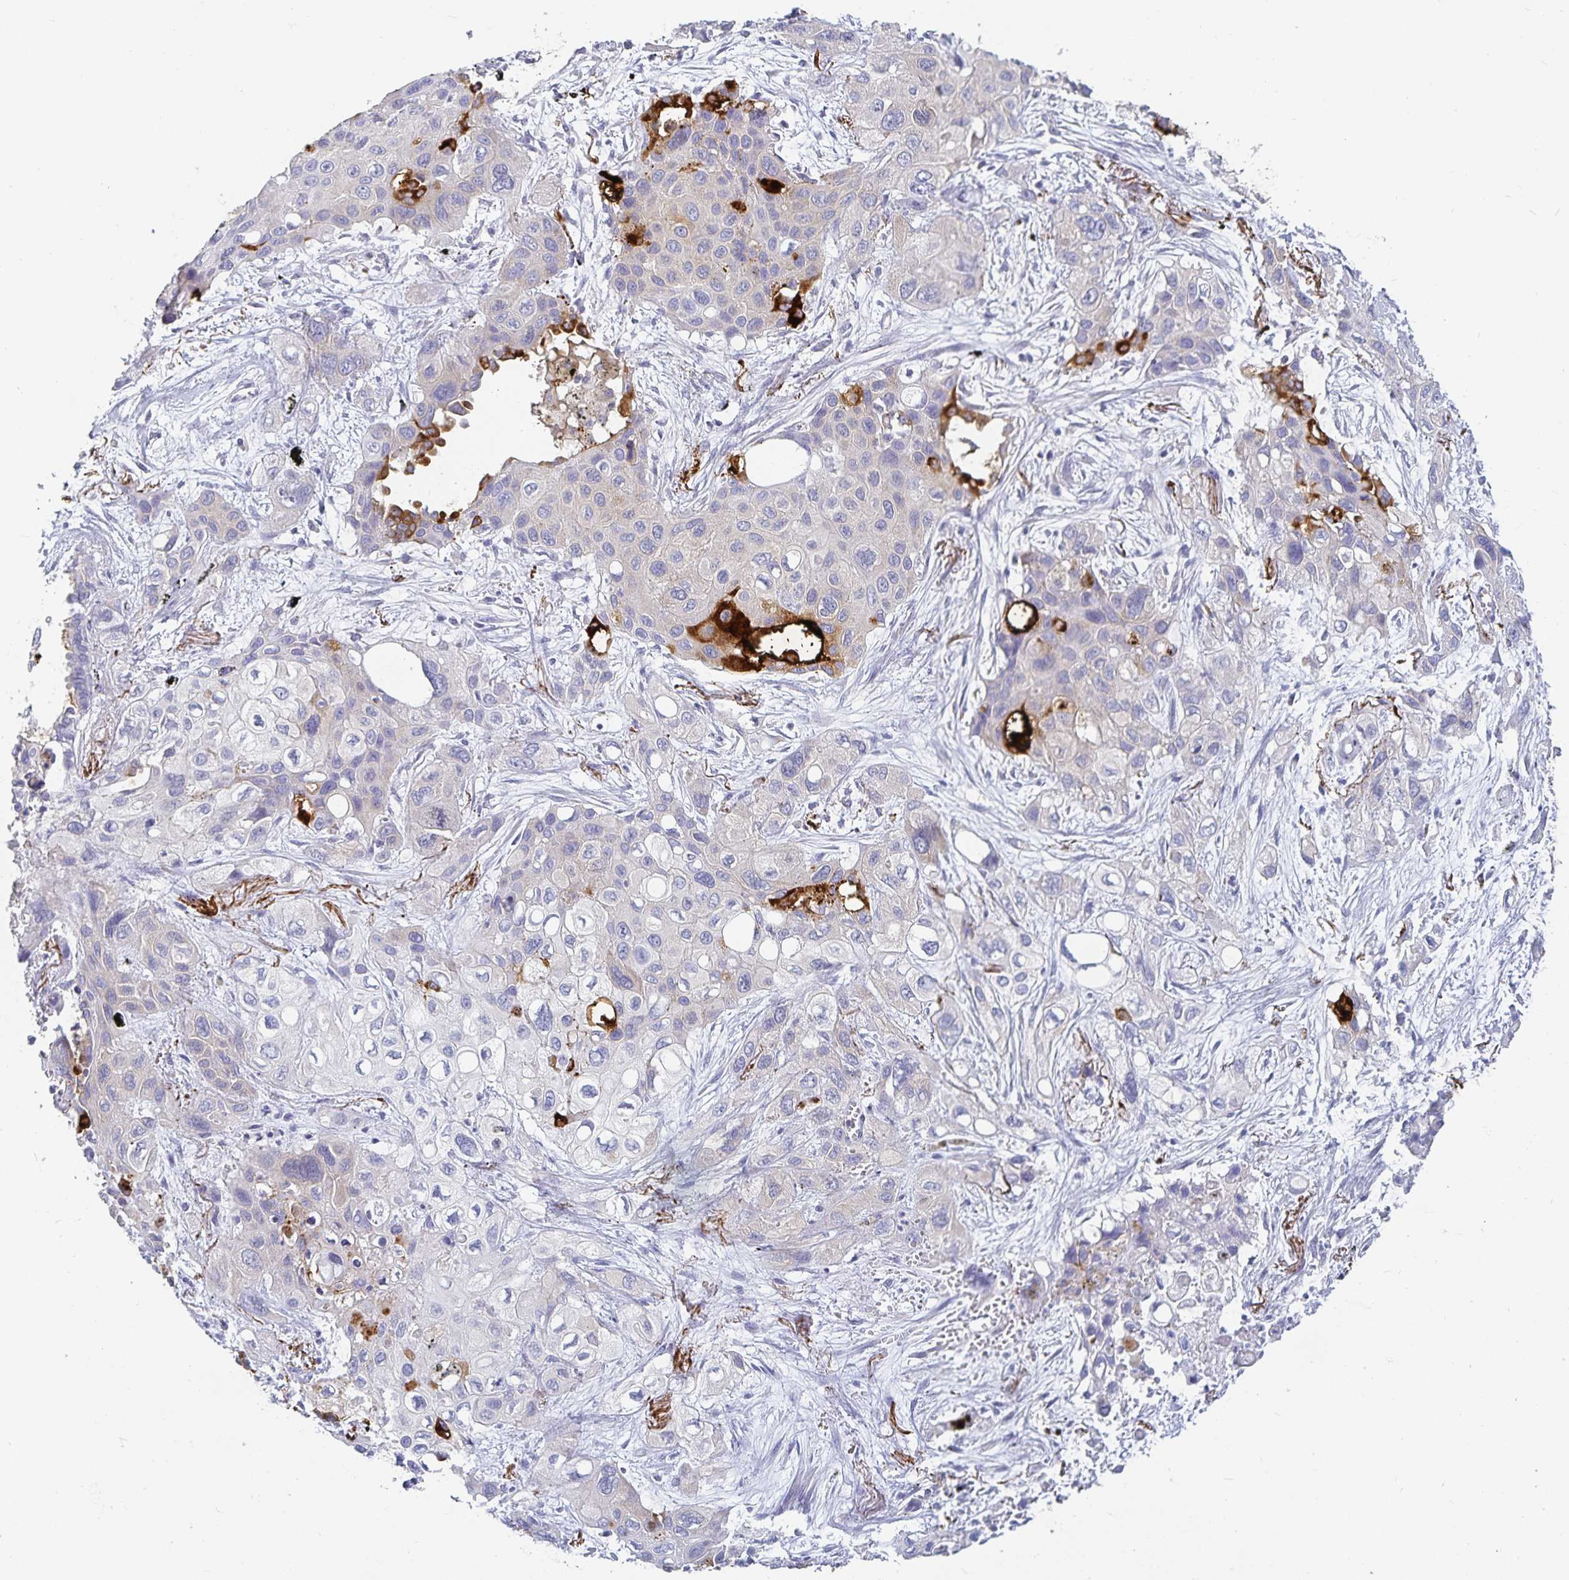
{"staining": {"intensity": "strong", "quantity": "<25%", "location": "cytoplasmic/membranous"}, "tissue": "lung cancer", "cell_type": "Tumor cells", "image_type": "cancer", "snomed": [{"axis": "morphology", "description": "Squamous cell carcinoma, NOS"}, {"axis": "morphology", "description": "Squamous cell carcinoma, metastatic, NOS"}, {"axis": "topography", "description": "Lung"}], "caption": "Lung cancer (metastatic squamous cell carcinoma) stained with DAB (3,3'-diaminobenzidine) immunohistochemistry demonstrates medium levels of strong cytoplasmic/membranous staining in about <25% of tumor cells.", "gene": "SFTPA1", "patient": {"sex": "male", "age": 59}}